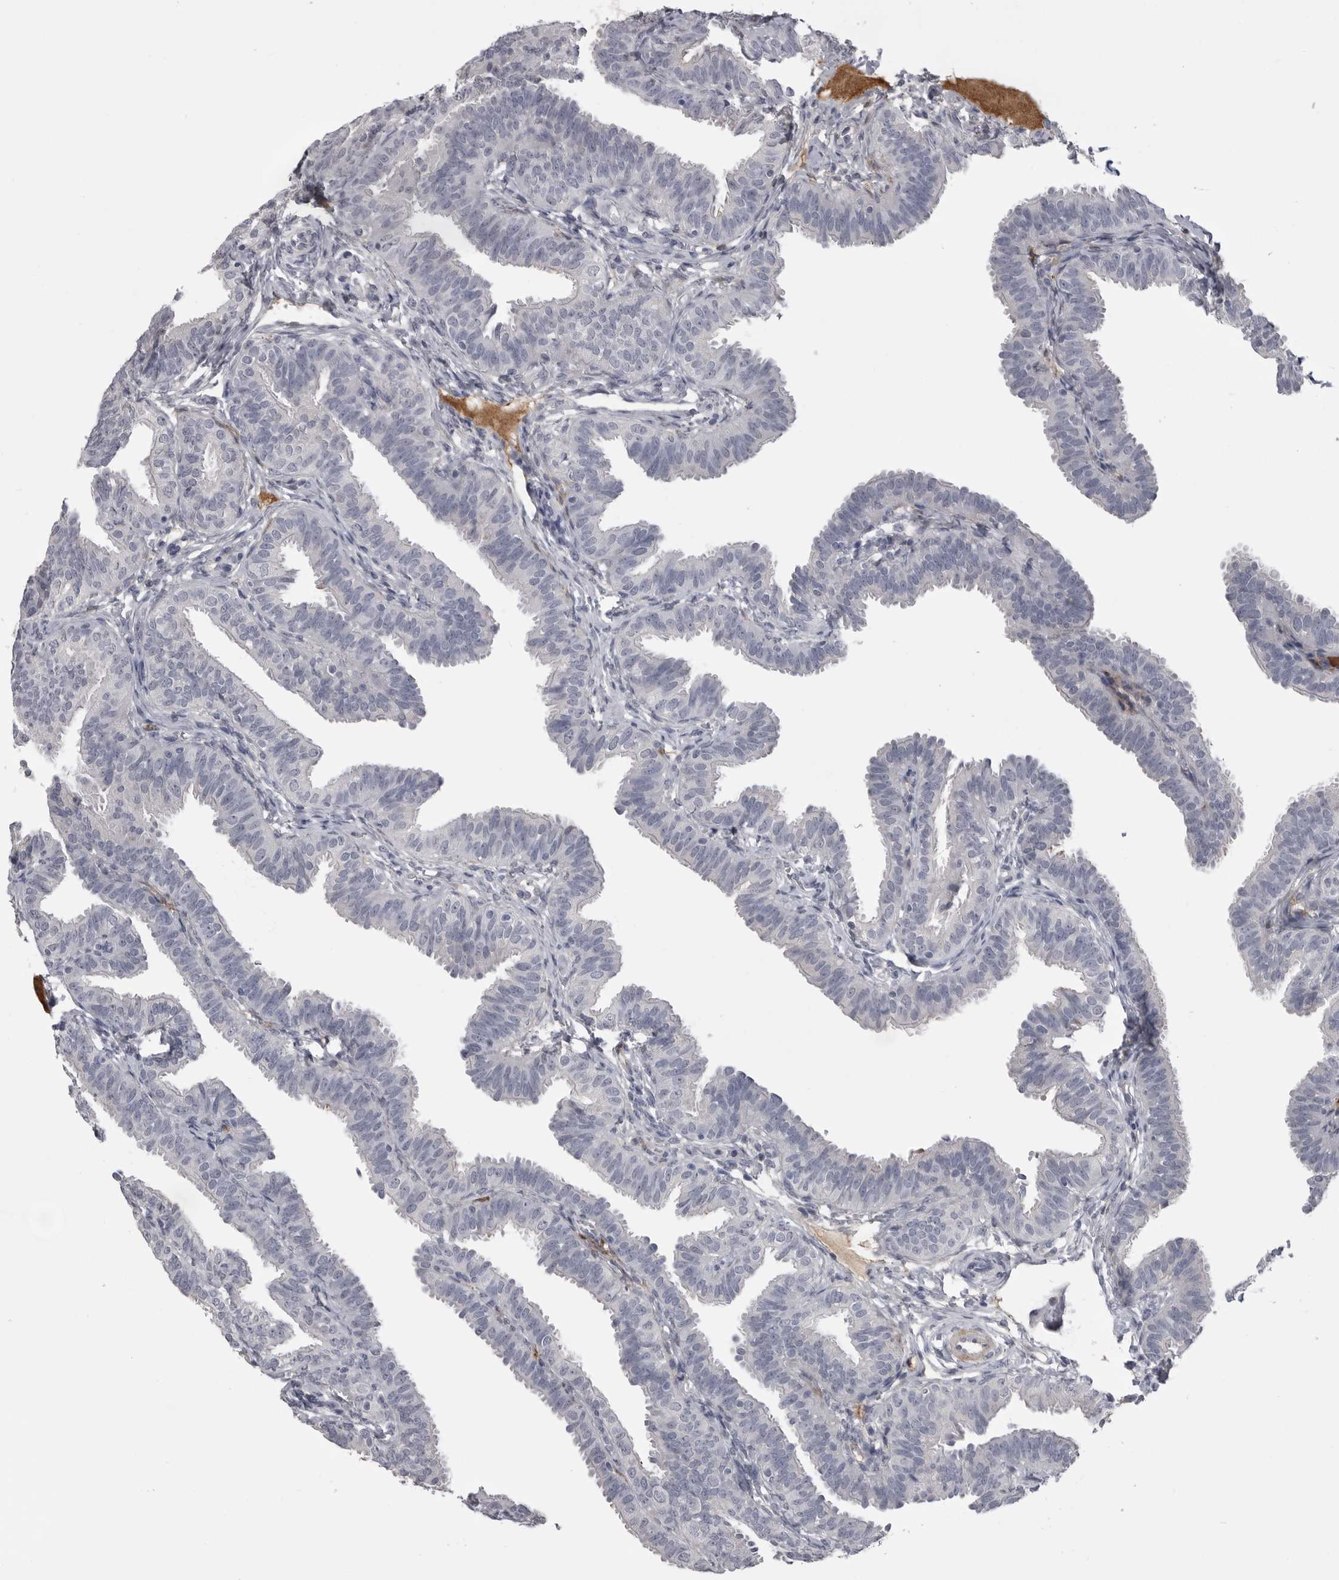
{"staining": {"intensity": "weak", "quantity": "<25%", "location": "cytoplasmic/membranous"}, "tissue": "fallopian tube", "cell_type": "Glandular cells", "image_type": "normal", "snomed": [{"axis": "morphology", "description": "Normal tissue, NOS"}, {"axis": "topography", "description": "Fallopian tube"}], "caption": "This is an immunohistochemistry (IHC) image of unremarkable human fallopian tube. There is no staining in glandular cells.", "gene": "SERPING1", "patient": {"sex": "female", "age": 35}}